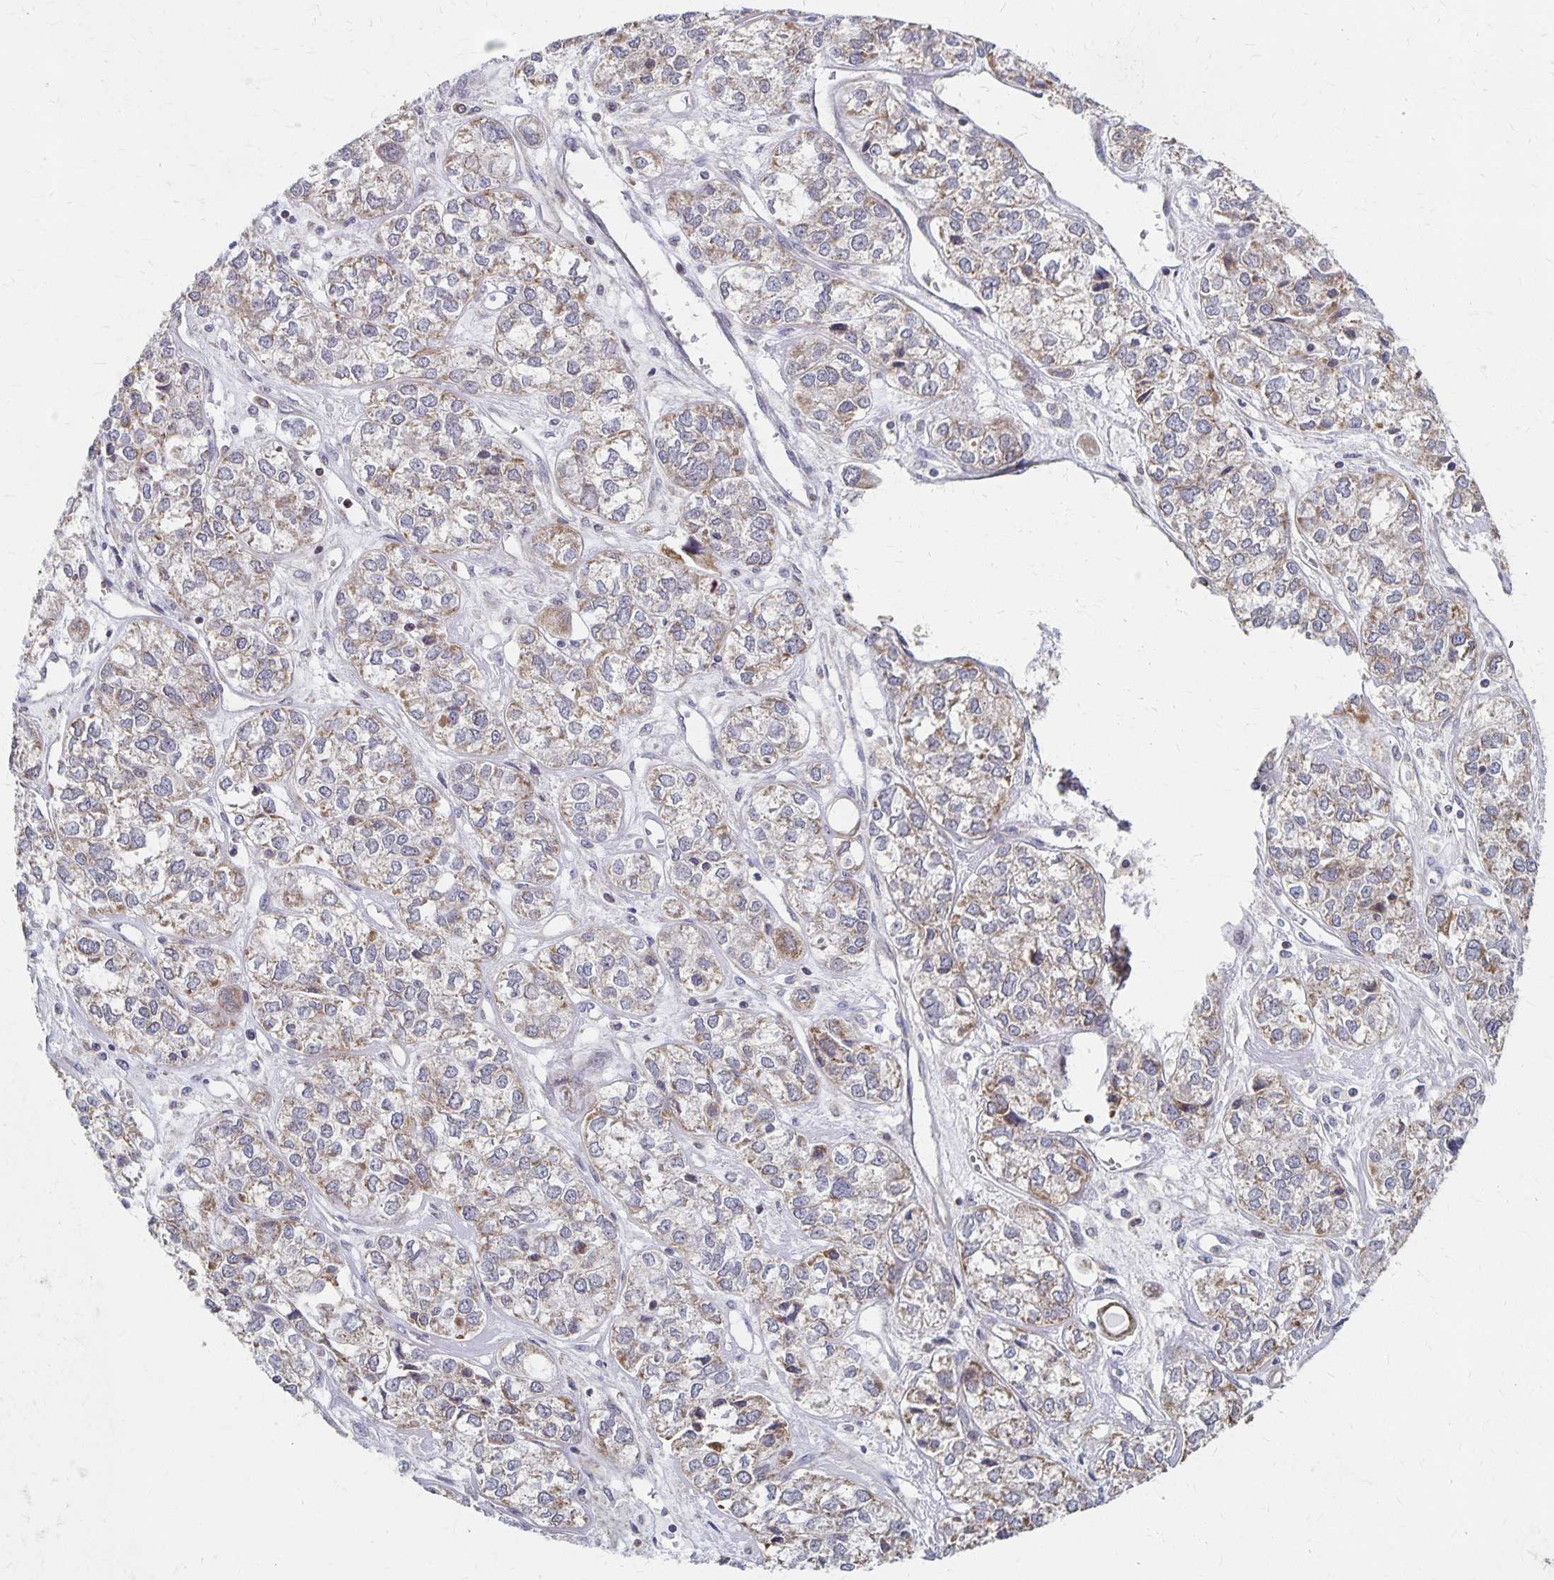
{"staining": {"intensity": "weak", "quantity": ">75%", "location": "cytoplasmic/membranous"}, "tissue": "ovarian cancer", "cell_type": "Tumor cells", "image_type": "cancer", "snomed": [{"axis": "morphology", "description": "Carcinoma, endometroid"}, {"axis": "topography", "description": "Ovary"}], "caption": "Human ovarian cancer stained with a protein marker demonstrates weak staining in tumor cells.", "gene": "DYRK4", "patient": {"sex": "female", "age": 64}}